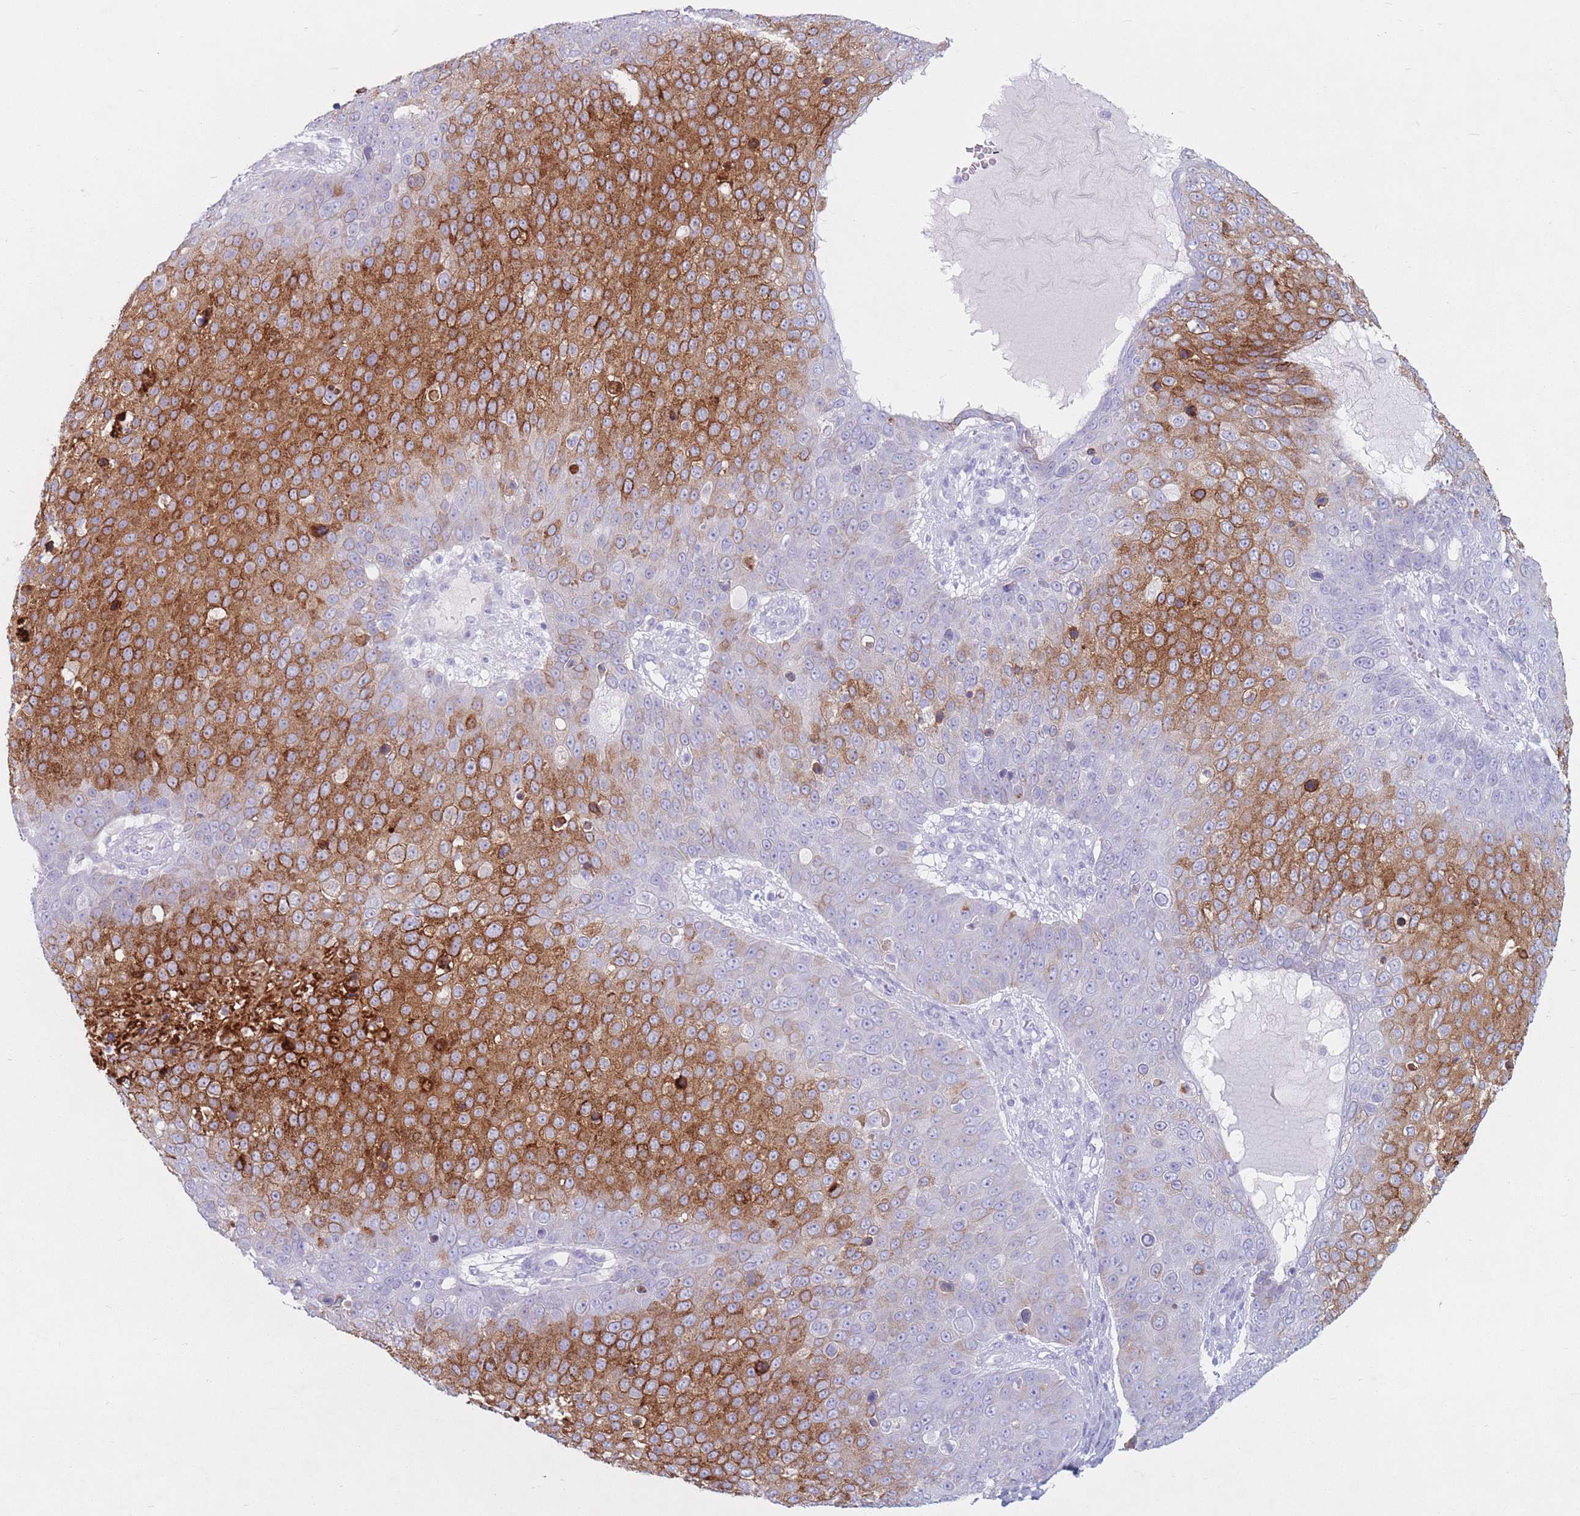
{"staining": {"intensity": "strong", "quantity": "25%-75%", "location": "cytoplasmic/membranous"}, "tissue": "skin cancer", "cell_type": "Tumor cells", "image_type": "cancer", "snomed": [{"axis": "morphology", "description": "Squamous cell carcinoma, NOS"}, {"axis": "topography", "description": "Skin"}], "caption": "Protein expression by immunohistochemistry (IHC) displays strong cytoplasmic/membranous staining in about 25%-75% of tumor cells in skin squamous cell carcinoma.", "gene": "ST3GAL5", "patient": {"sex": "male", "age": 71}}